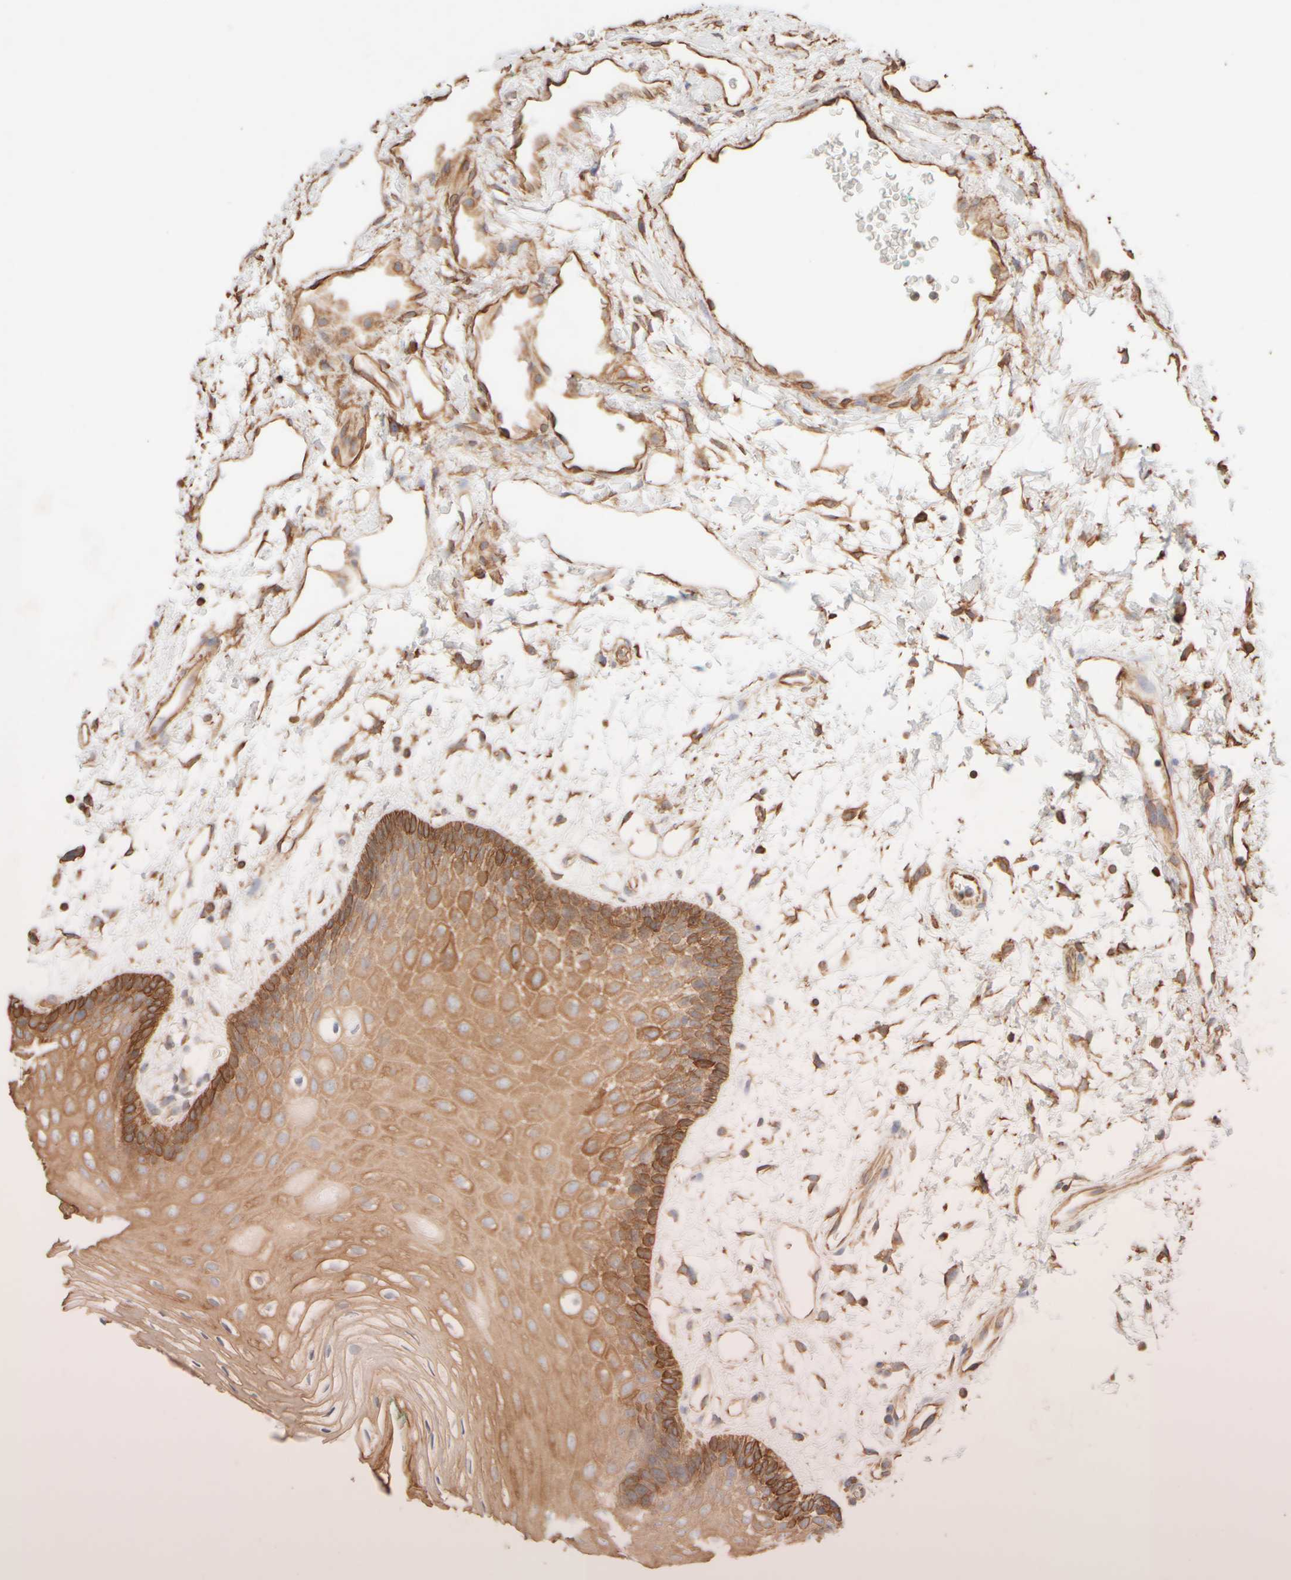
{"staining": {"intensity": "strong", "quantity": ">75%", "location": "cytoplasmic/membranous"}, "tissue": "oral mucosa", "cell_type": "Squamous epithelial cells", "image_type": "normal", "snomed": [{"axis": "morphology", "description": "Normal tissue, NOS"}, {"axis": "topography", "description": "Skeletal muscle"}, {"axis": "topography", "description": "Oral tissue"}, {"axis": "topography", "description": "Peripheral nerve tissue"}], "caption": "Protein expression analysis of unremarkable oral mucosa reveals strong cytoplasmic/membranous positivity in approximately >75% of squamous epithelial cells. The staining was performed using DAB to visualize the protein expression in brown, while the nuclei were stained in blue with hematoxylin (Magnification: 20x).", "gene": "KRT15", "patient": {"sex": "female", "age": 84}}